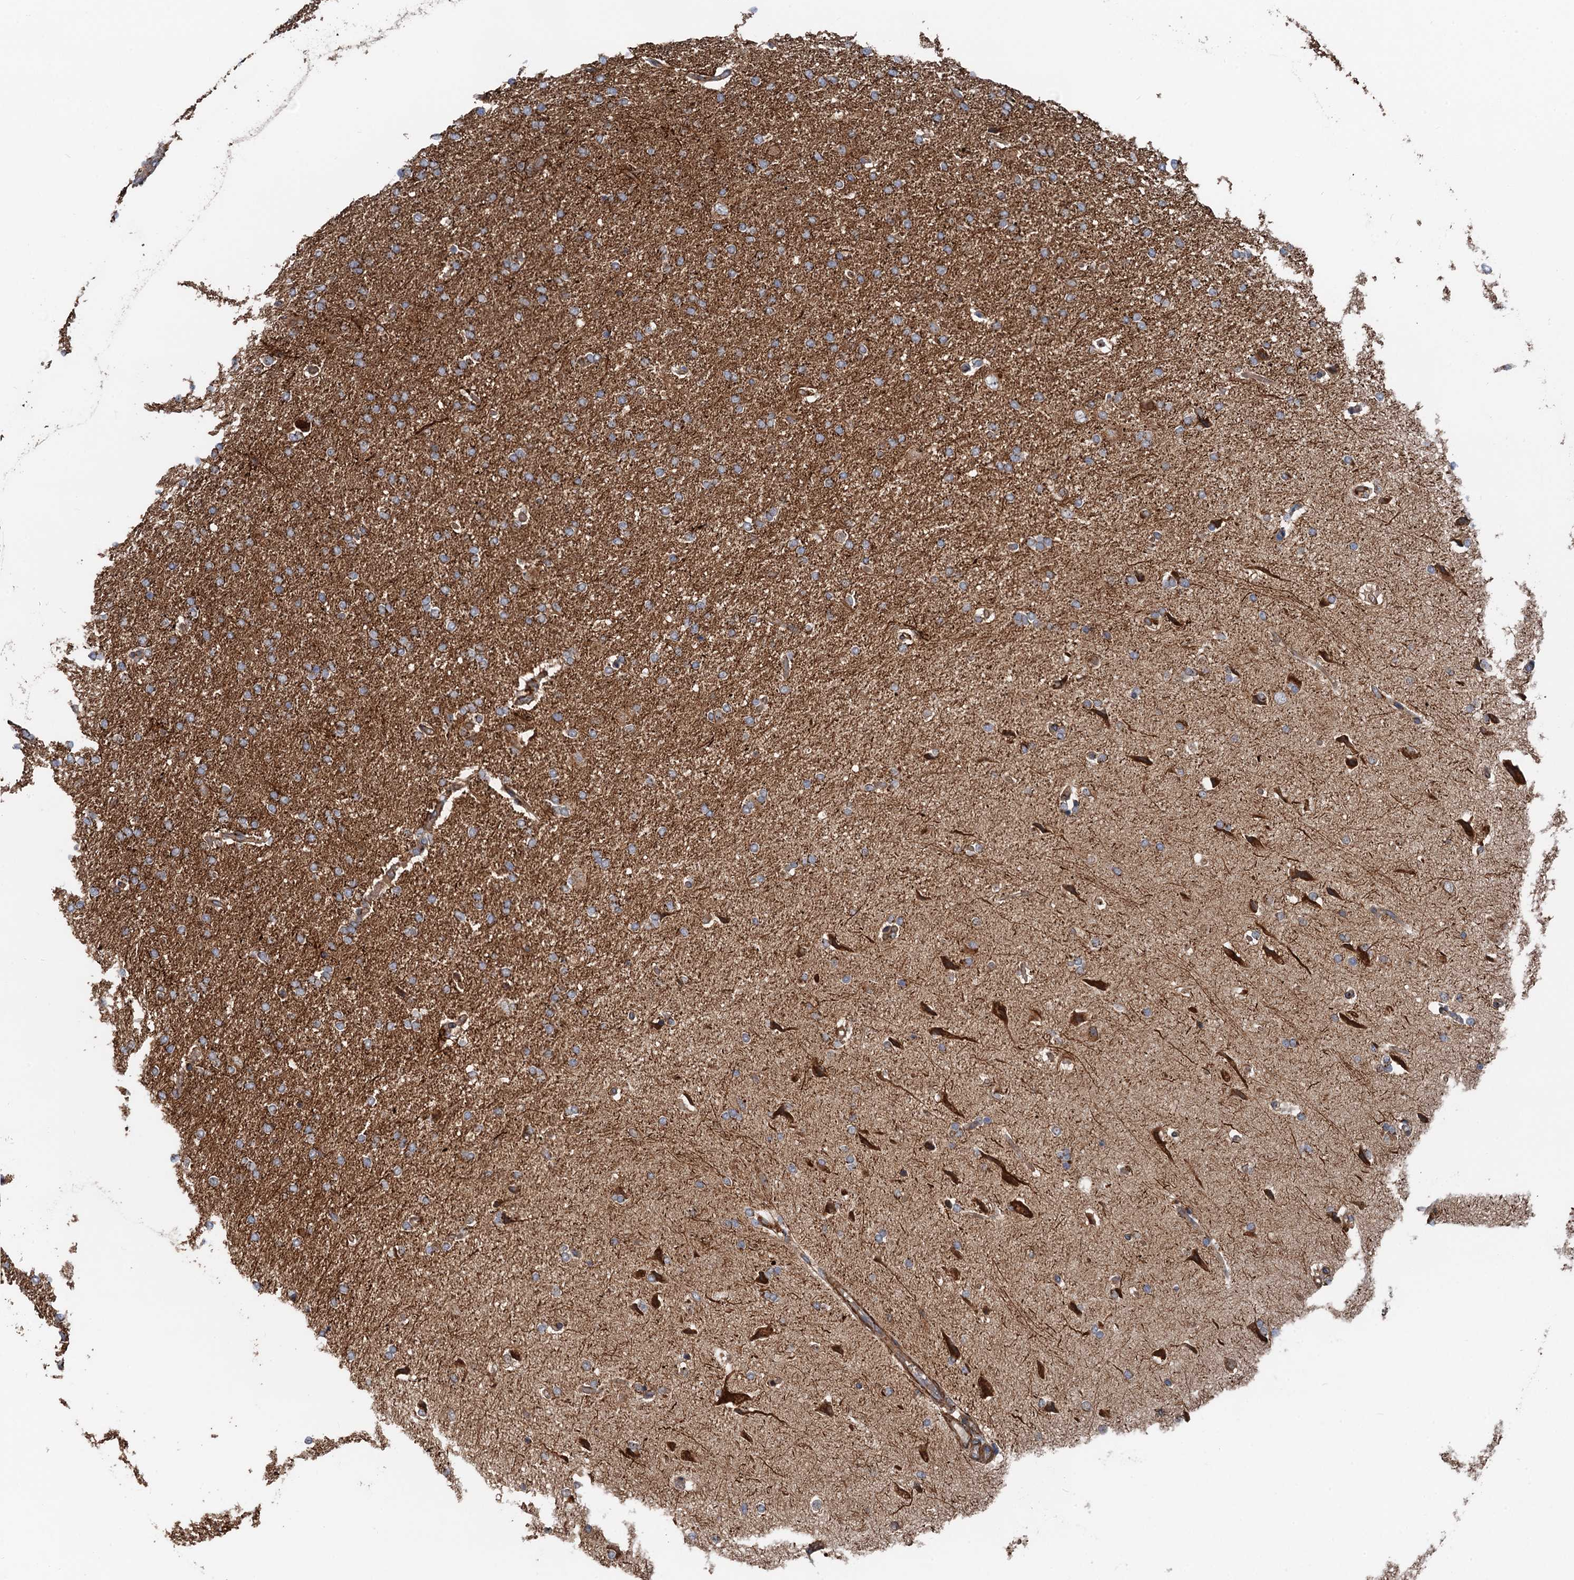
{"staining": {"intensity": "negative", "quantity": "none", "location": "none"}, "tissue": "glioma", "cell_type": "Tumor cells", "image_type": "cancer", "snomed": [{"axis": "morphology", "description": "Glioma, malignant, High grade"}, {"axis": "topography", "description": "Brain"}], "caption": "A high-resolution image shows immunohistochemistry (IHC) staining of high-grade glioma (malignant), which displays no significant positivity in tumor cells.", "gene": "ANKRD26", "patient": {"sex": "male", "age": 72}}